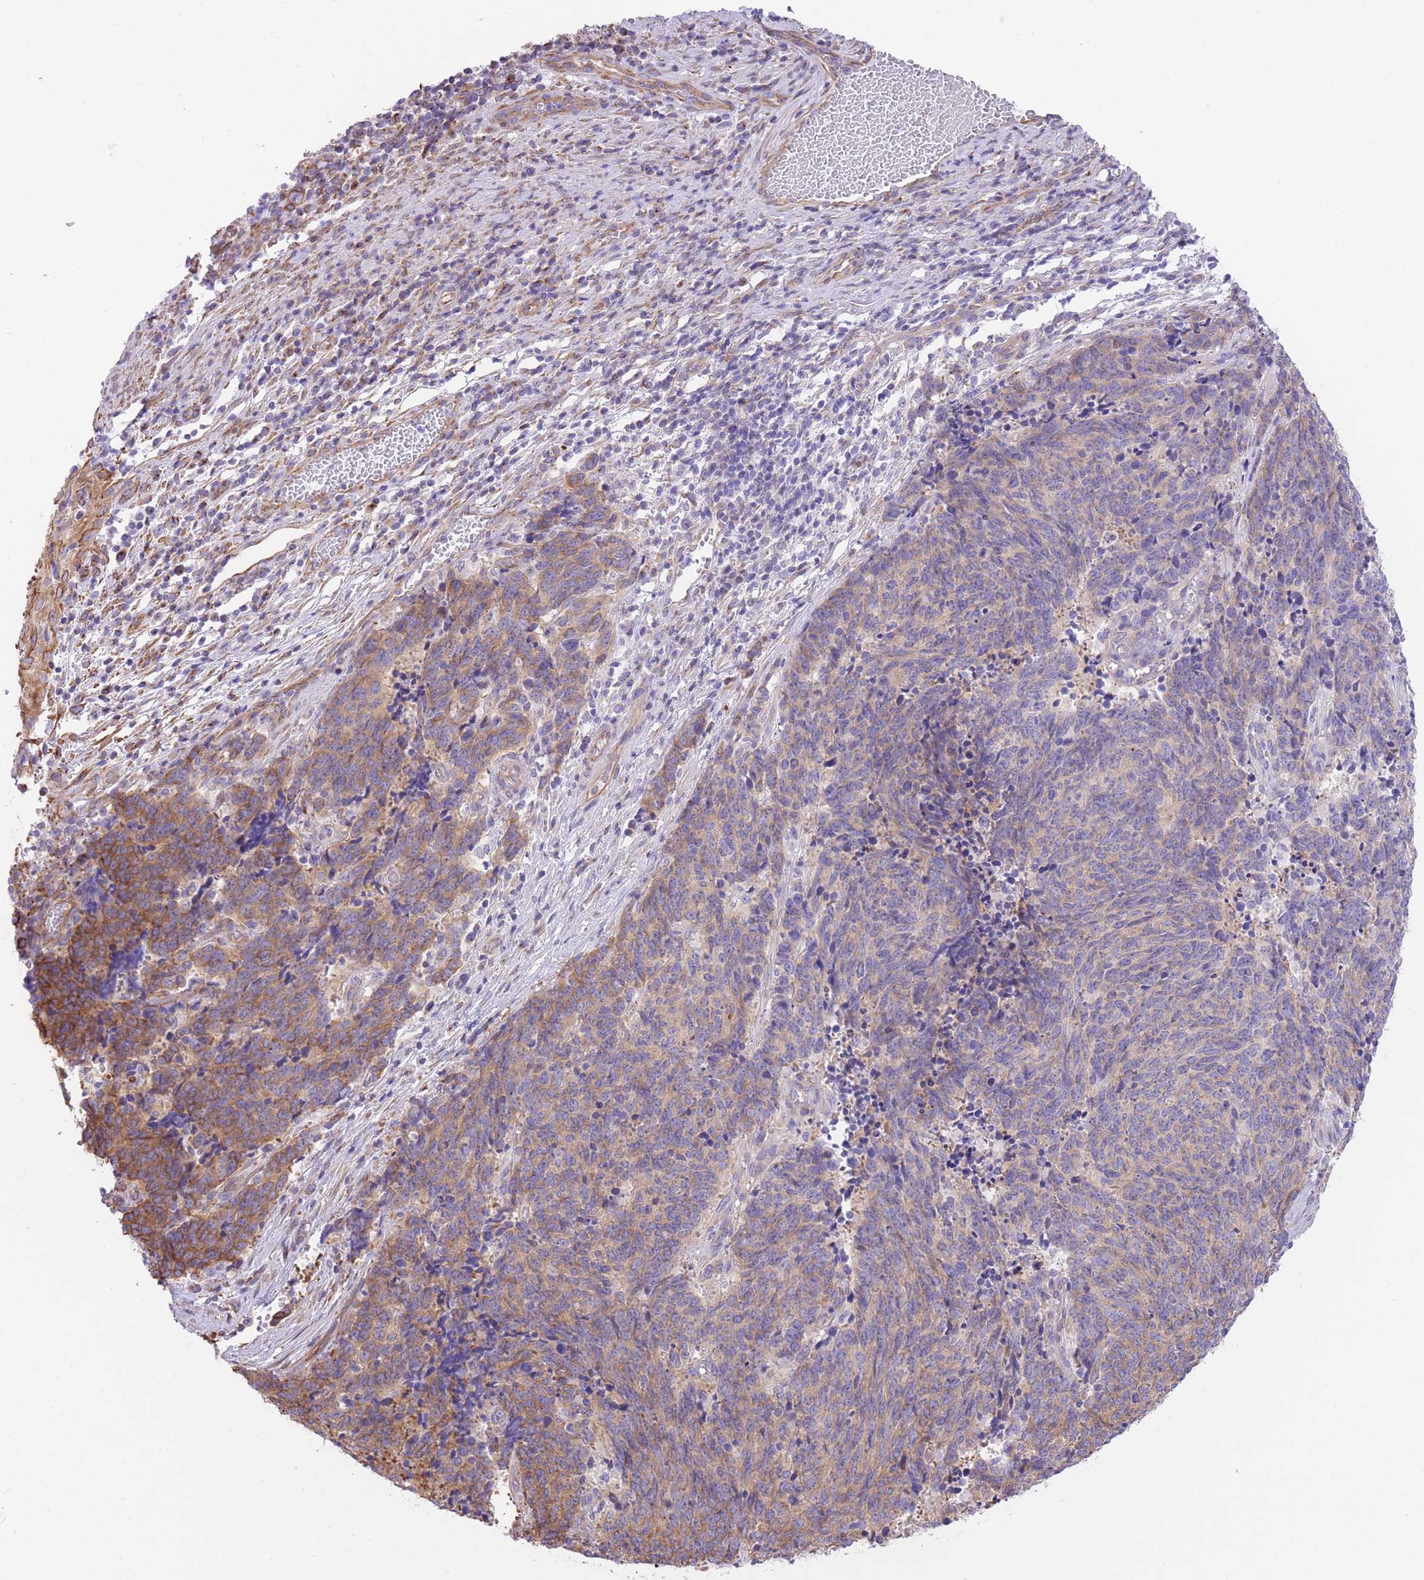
{"staining": {"intensity": "moderate", "quantity": "25%-75%", "location": "cytoplasmic/membranous"}, "tissue": "cervical cancer", "cell_type": "Tumor cells", "image_type": "cancer", "snomed": [{"axis": "morphology", "description": "Squamous cell carcinoma, NOS"}, {"axis": "topography", "description": "Cervix"}], "caption": "Immunohistochemical staining of human cervical squamous cell carcinoma displays medium levels of moderate cytoplasmic/membranous protein staining in approximately 25%-75% of tumor cells.", "gene": "RHOU", "patient": {"sex": "female", "age": 29}}